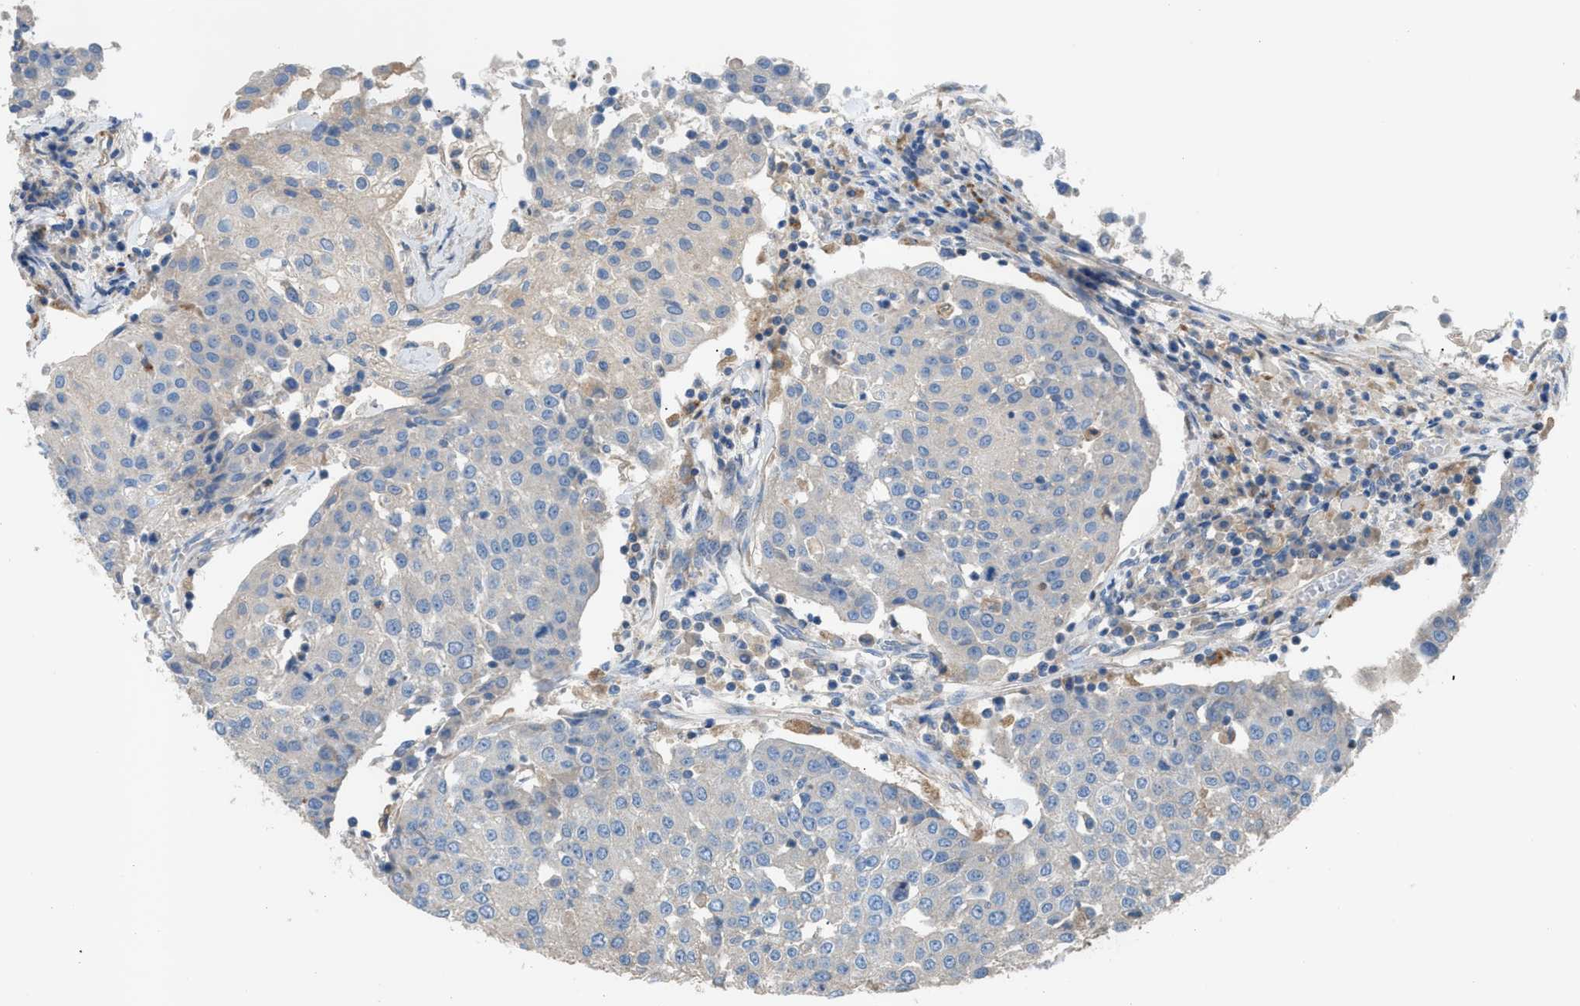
{"staining": {"intensity": "negative", "quantity": "none", "location": "none"}, "tissue": "urothelial cancer", "cell_type": "Tumor cells", "image_type": "cancer", "snomed": [{"axis": "morphology", "description": "Urothelial carcinoma, High grade"}, {"axis": "topography", "description": "Urinary bladder"}], "caption": "The immunohistochemistry histopathology image has no significant expression in tumor cells of urothelial carcinoma (high-grade) tissue. Nuclei are stained in blue.", "gene": "AOAH", "patient": {"sex": "female", "age": 85}}